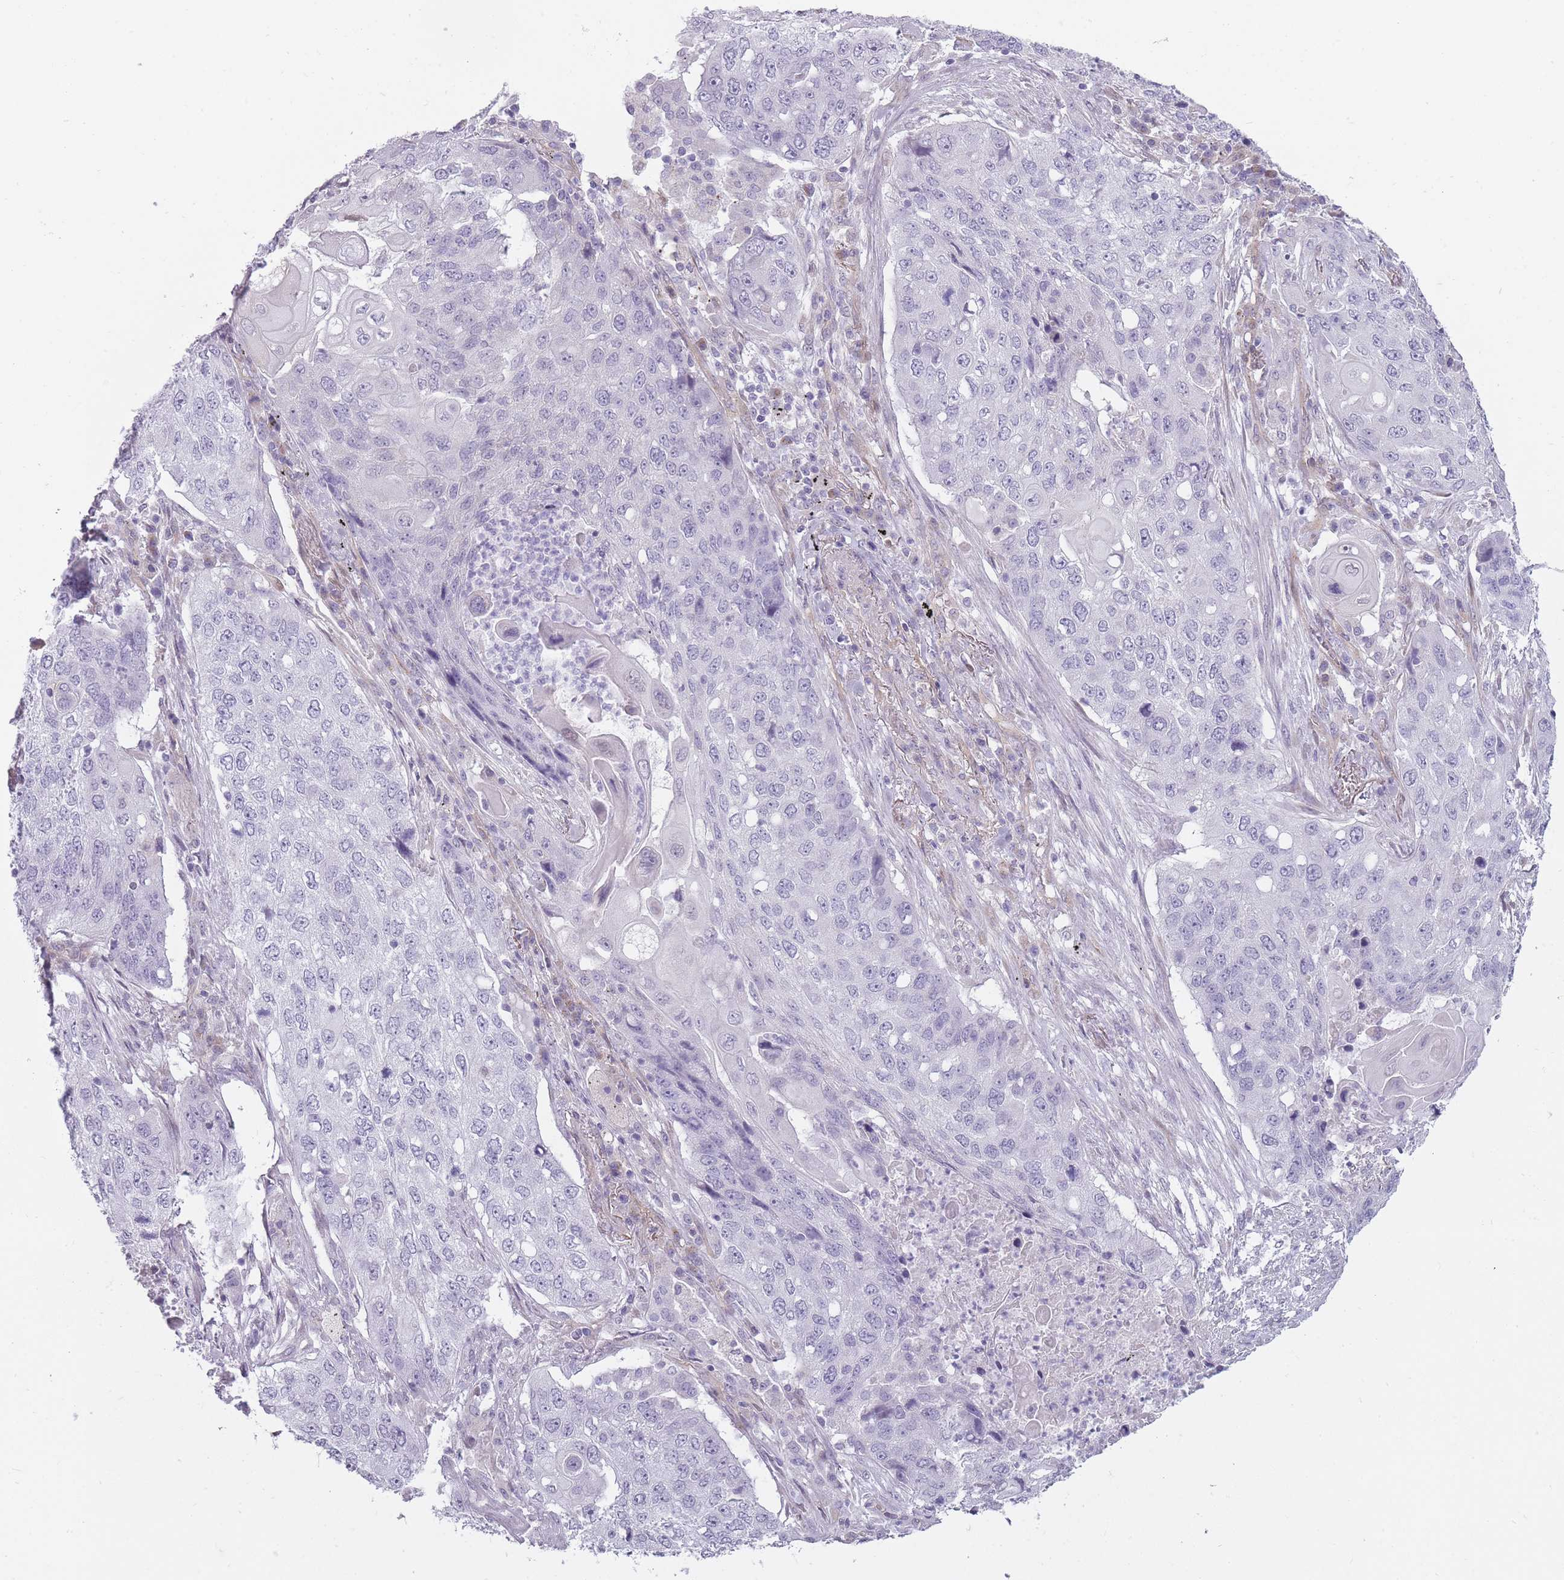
{"staining": {"intensity": "negative", "quantity": "none", "location": "none"}, "tissue": "lung cancer", "cell_type": "Tumor cells", "image_type": "cancer", "snomed": [{"axis": "morphology", "description": "Squamous cell carcinoma, NOS"}, {"axis": "topography", "description": "Lung"}], "caption": "Tumor cells are negative for protein expression in human lung cancer (squamous cell carcinoma). (DAB immunohistochemistry with hematoxylin counter stain).", "gene": "PGRMC2", "patient": {"sex": "female", "age": 63}}